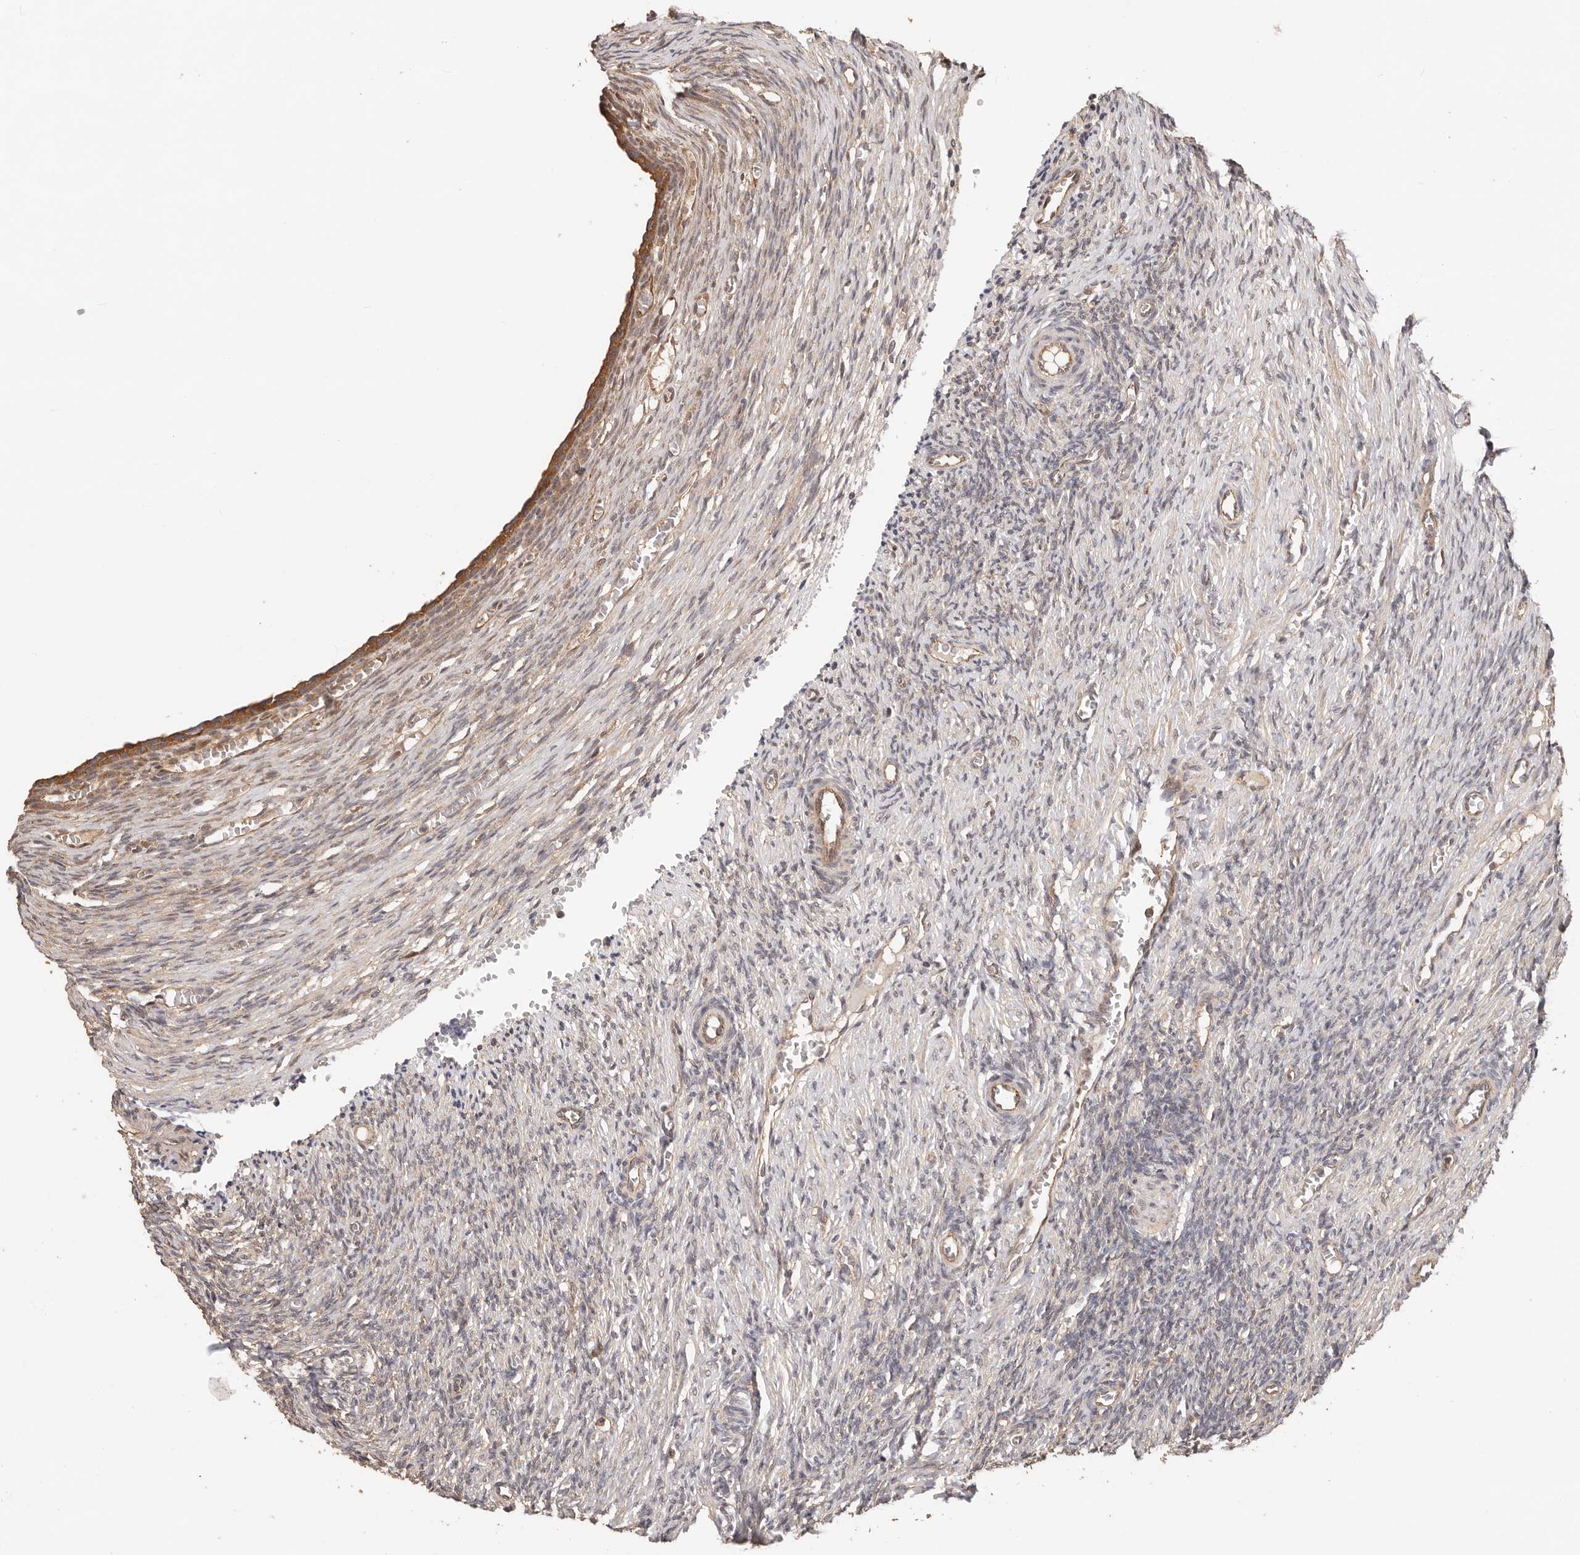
{"staining": {"intensity": "weak", "quantity": "25%-75%", "location": "cytoplasmic/membranous"}, "tissue": "ovary", "cell_type": "Ovarian stroma cells", "image_type": "normal", "snomed": [{"axis": "morphology", "description": "Normal tissue, NOS"}, {"axis": "topography", "description": "Ovary"}], "caption": "Protein analysis of unremarkable ovary displays weak cytoplasmic/membranous positivity in about 25%-75% of ovarian stroma cells. (Brightfield microscopy of DAB IHC at high magnification).", "gene": "AFDN", "patient": {"sex": "female", "age": 27}}